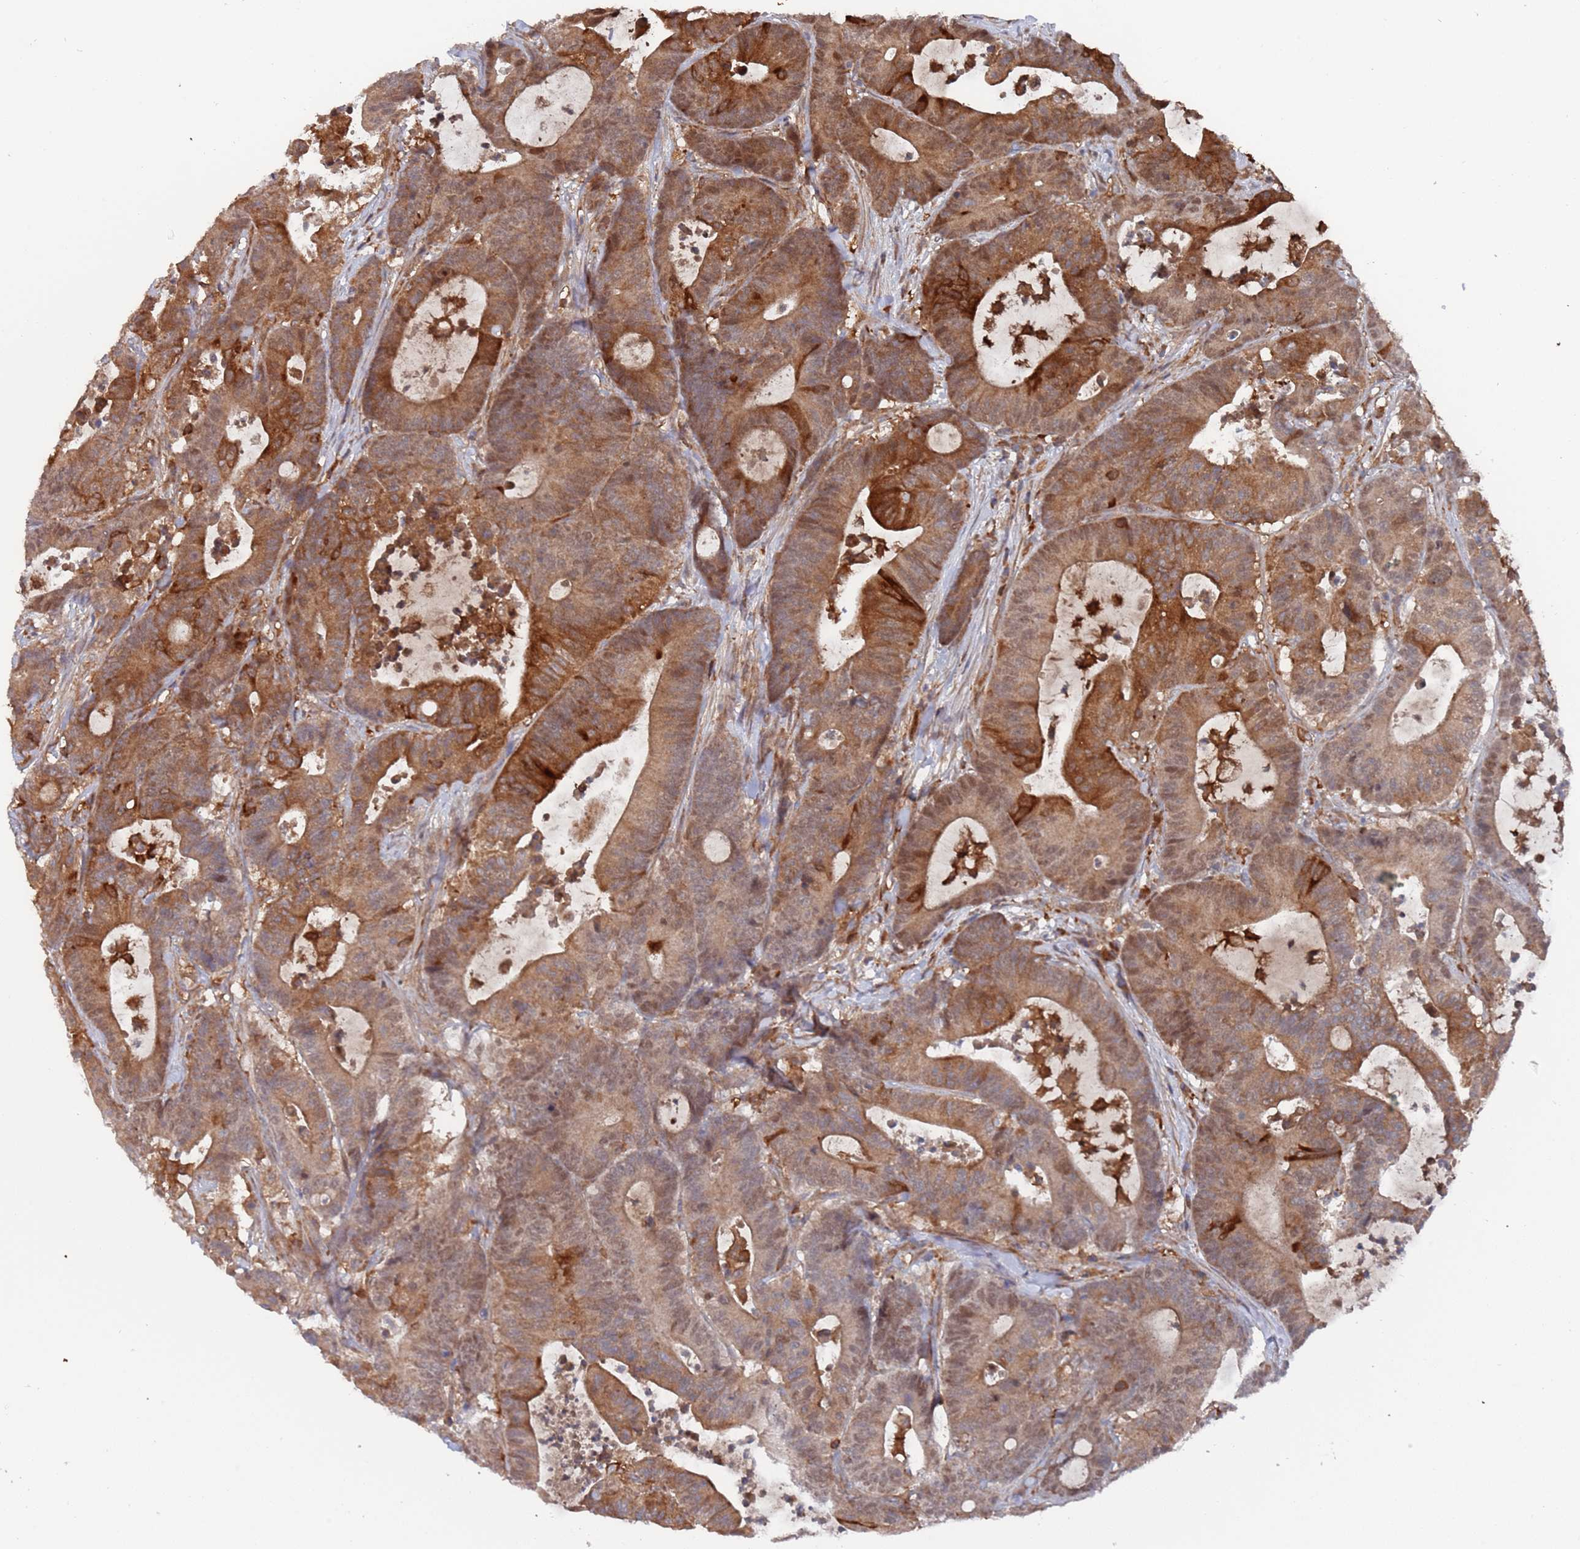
{"staining": {"intensity": "moderate", "quantity": ">75%", "location": "cytoplasmic/membranous,nuclear"}, "tissue": "colorectal cancer", "cell_type": "Tumor cells", "image_type": "cancer", "snomed": [{"axis": "morphology", "description": "Adenocarcinoma, NOS"}, {"axis": "topography", "description": "Colon"}], "caption": "The photomicrograph exhibits a brown stain indicating the presence of a protein in the cytoplasmic/membranous and nuclear of tumor cells in colorectal adenocarcinoma.", "gene": "DDX60", "patient": {"sex": "female", "age": 84}}